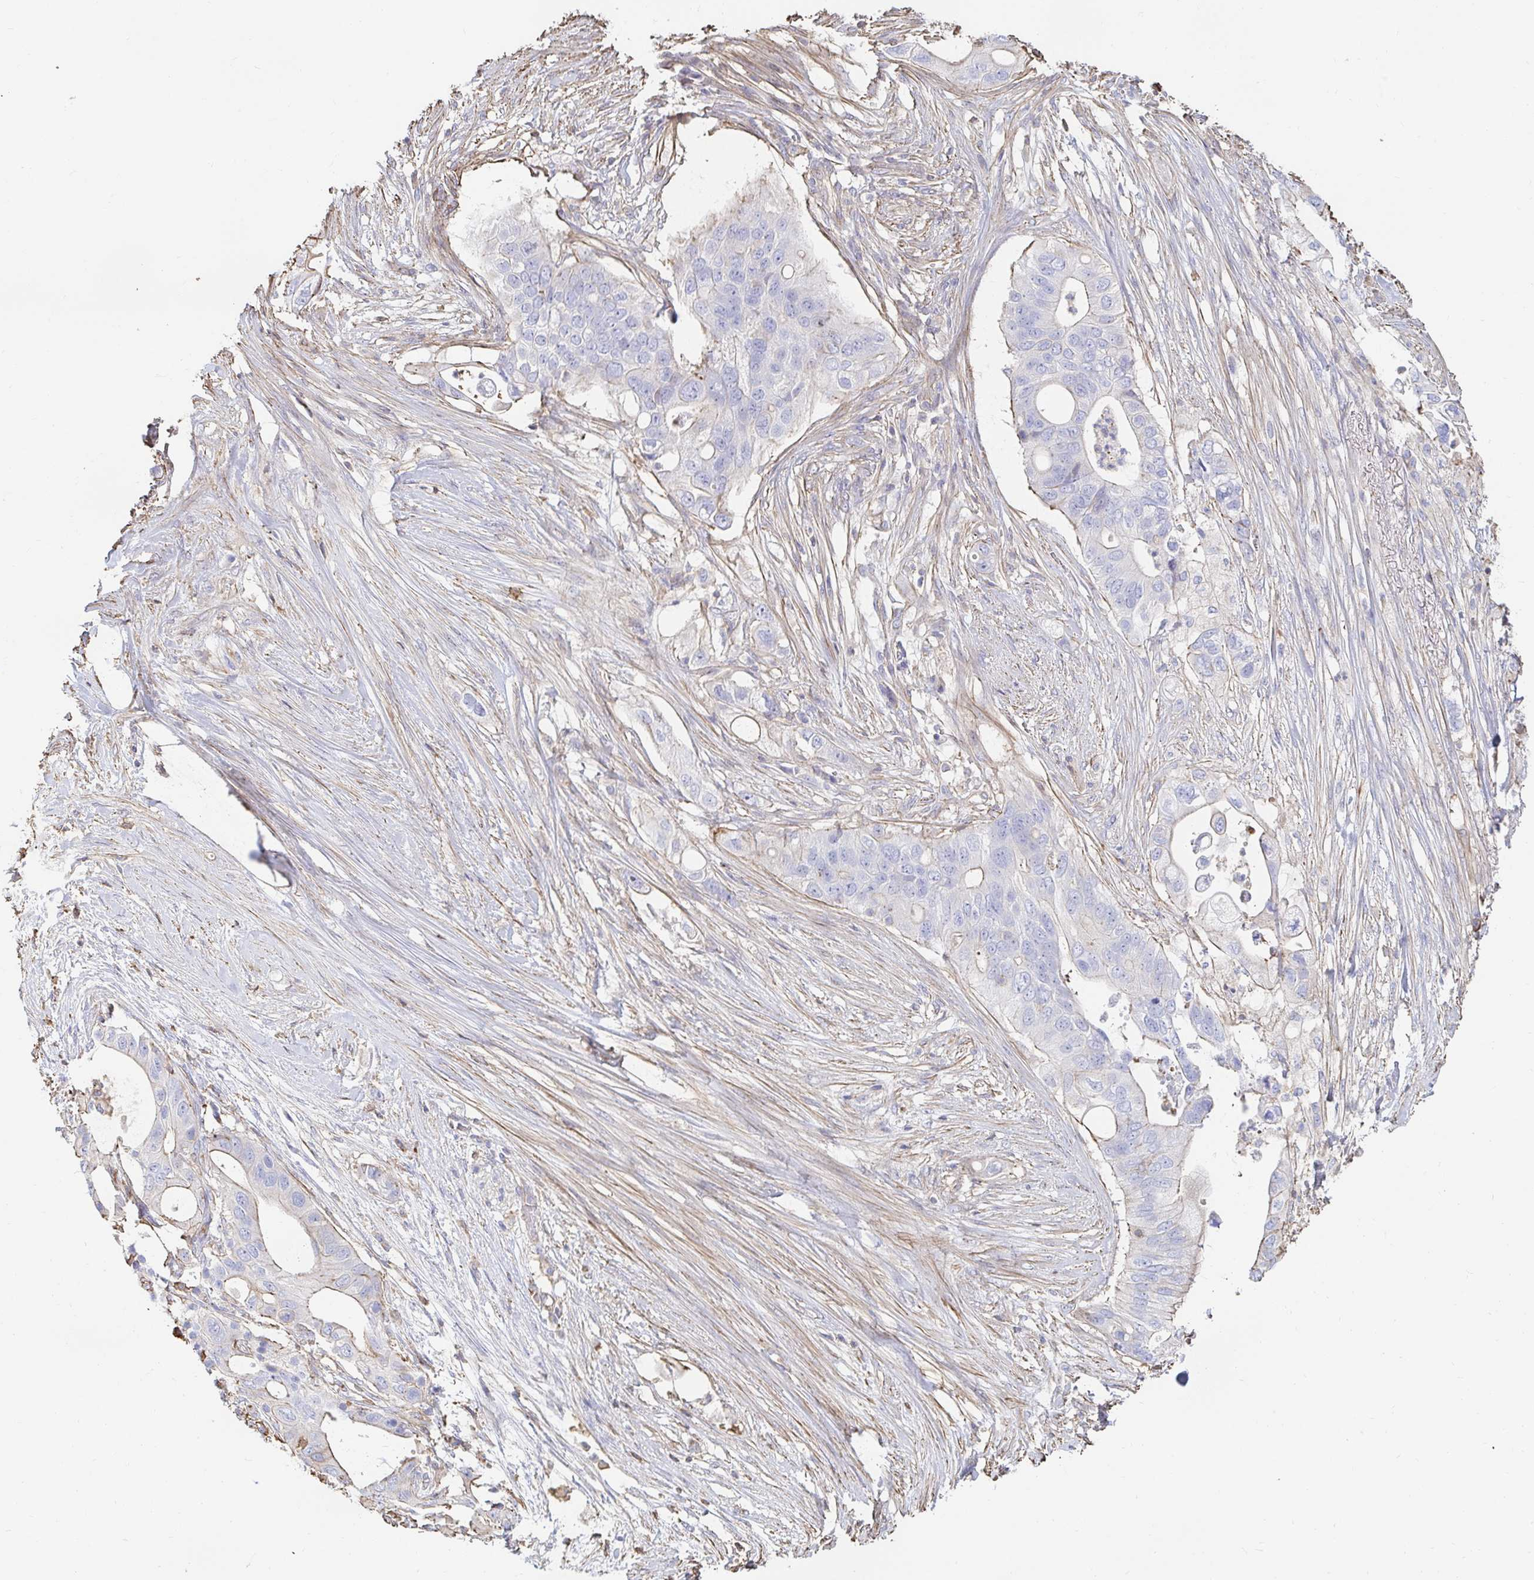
{"staining": {"intensity": "weak", "quantity": "<25%", "location": "cytoplasmic/membranous"}, "tissue": "pancreatic cancer", "cell_type": "Tumor cells", "image_type": "cancer", "snomed": [{"axis": "morphology", "description": "Adenocarcinoma, NOS"}, {"axis": "topography", "description": "Pancreas"}], "caption": "Immunohistochemistry histopathology image of neoplastic tissue: human pancreatic cancer (adenocarcinoma) stained with DAB demonstrates no significant protein staining in tumor cells.", "gene": "PTPN14", "patient": {"sex": "female", "age": 72}}